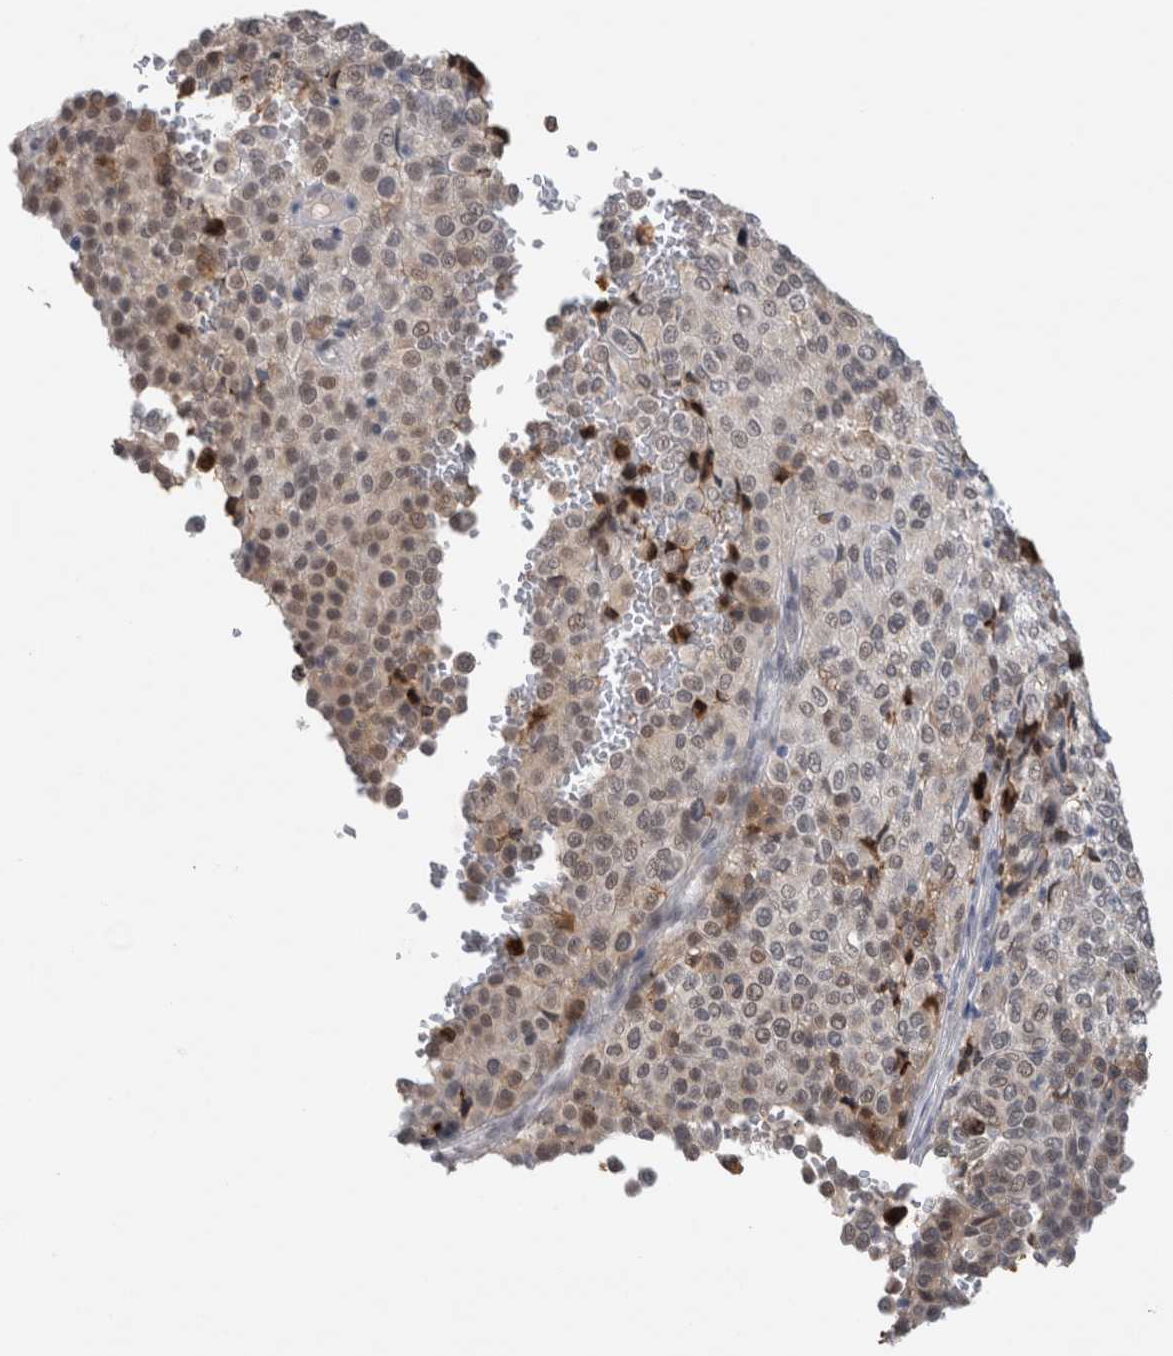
{"staining": {"intensity": "weak", "quantity": "<25%", "location": "cytoplasmic/membranous"}, "tissue": "melanoma", "cell_type": "Tumor cells", "image_type": "cancer", "snomed": [{"axis": "morphology", "description": "Malignant melanoma, Metastatic site"}, {"axis": "topography", "description": "Pancreas"}], "caption": "DAB (3,3'-diaminobenzidine) immunohistochemical staining of melanoma demonstrates no significant positivity in tumor cells.", "gene": "PRXL2A", "patient": {"sex": "female", "age": 30}}